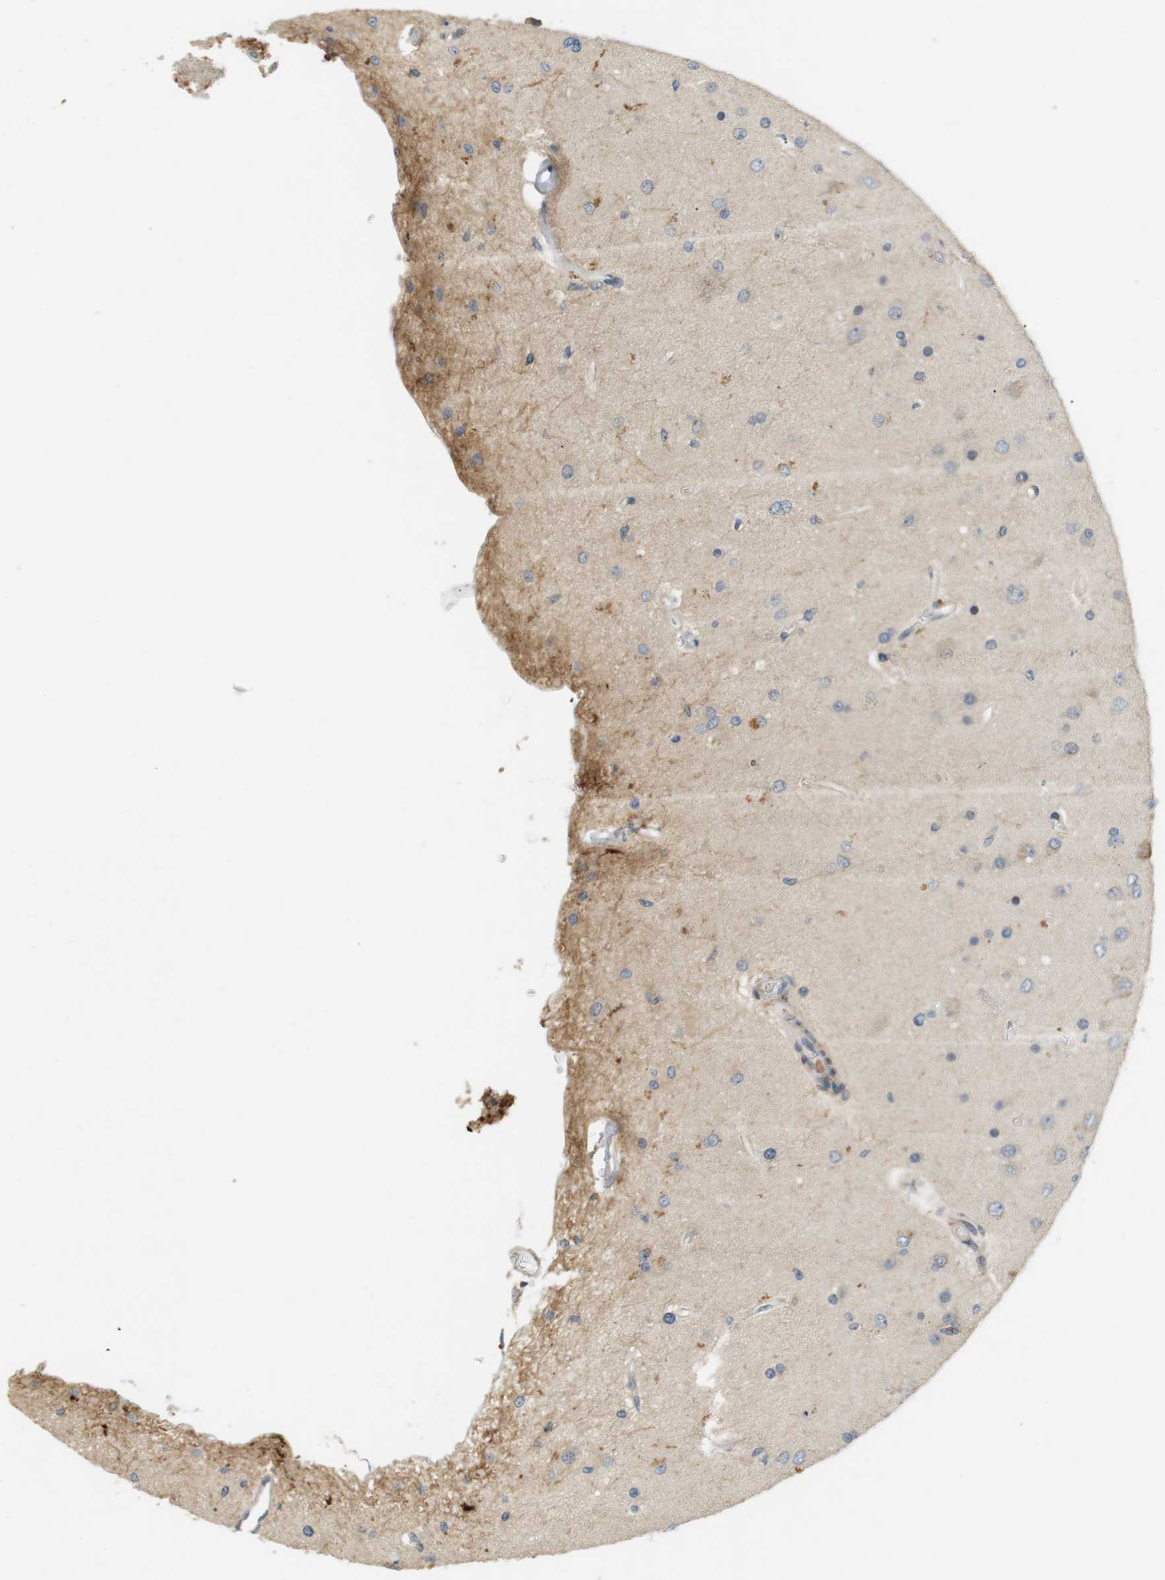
{"staining": {"intensity": "weak", "quantity": "<25%", "location": "cytoplasmic/membranous"}, "tissue": "glioma", "cell_type": "Tumor cells", "image_type": "cancer", "snomed": [{"axis": "morphology", "description": "Normal tissue, NOS"}, {"axis": "morphology", "description": "Glioma, malignant, High grade"}, {"axis": "topography", "description": "Cerebral cortex"}], "caption": "The photomicrograph demonstrates no staining of tumor cells in malignant glioma (high-grade). (Stains: DAB (3,3'-diaminobenzidine) immunohistochemistry (IHC) with hematoxylin counter stain, Microscopy: brightfield microscopy at high magnification).", "gene": "P2RY1", "patient": {"sex": "male", "age": 77}}